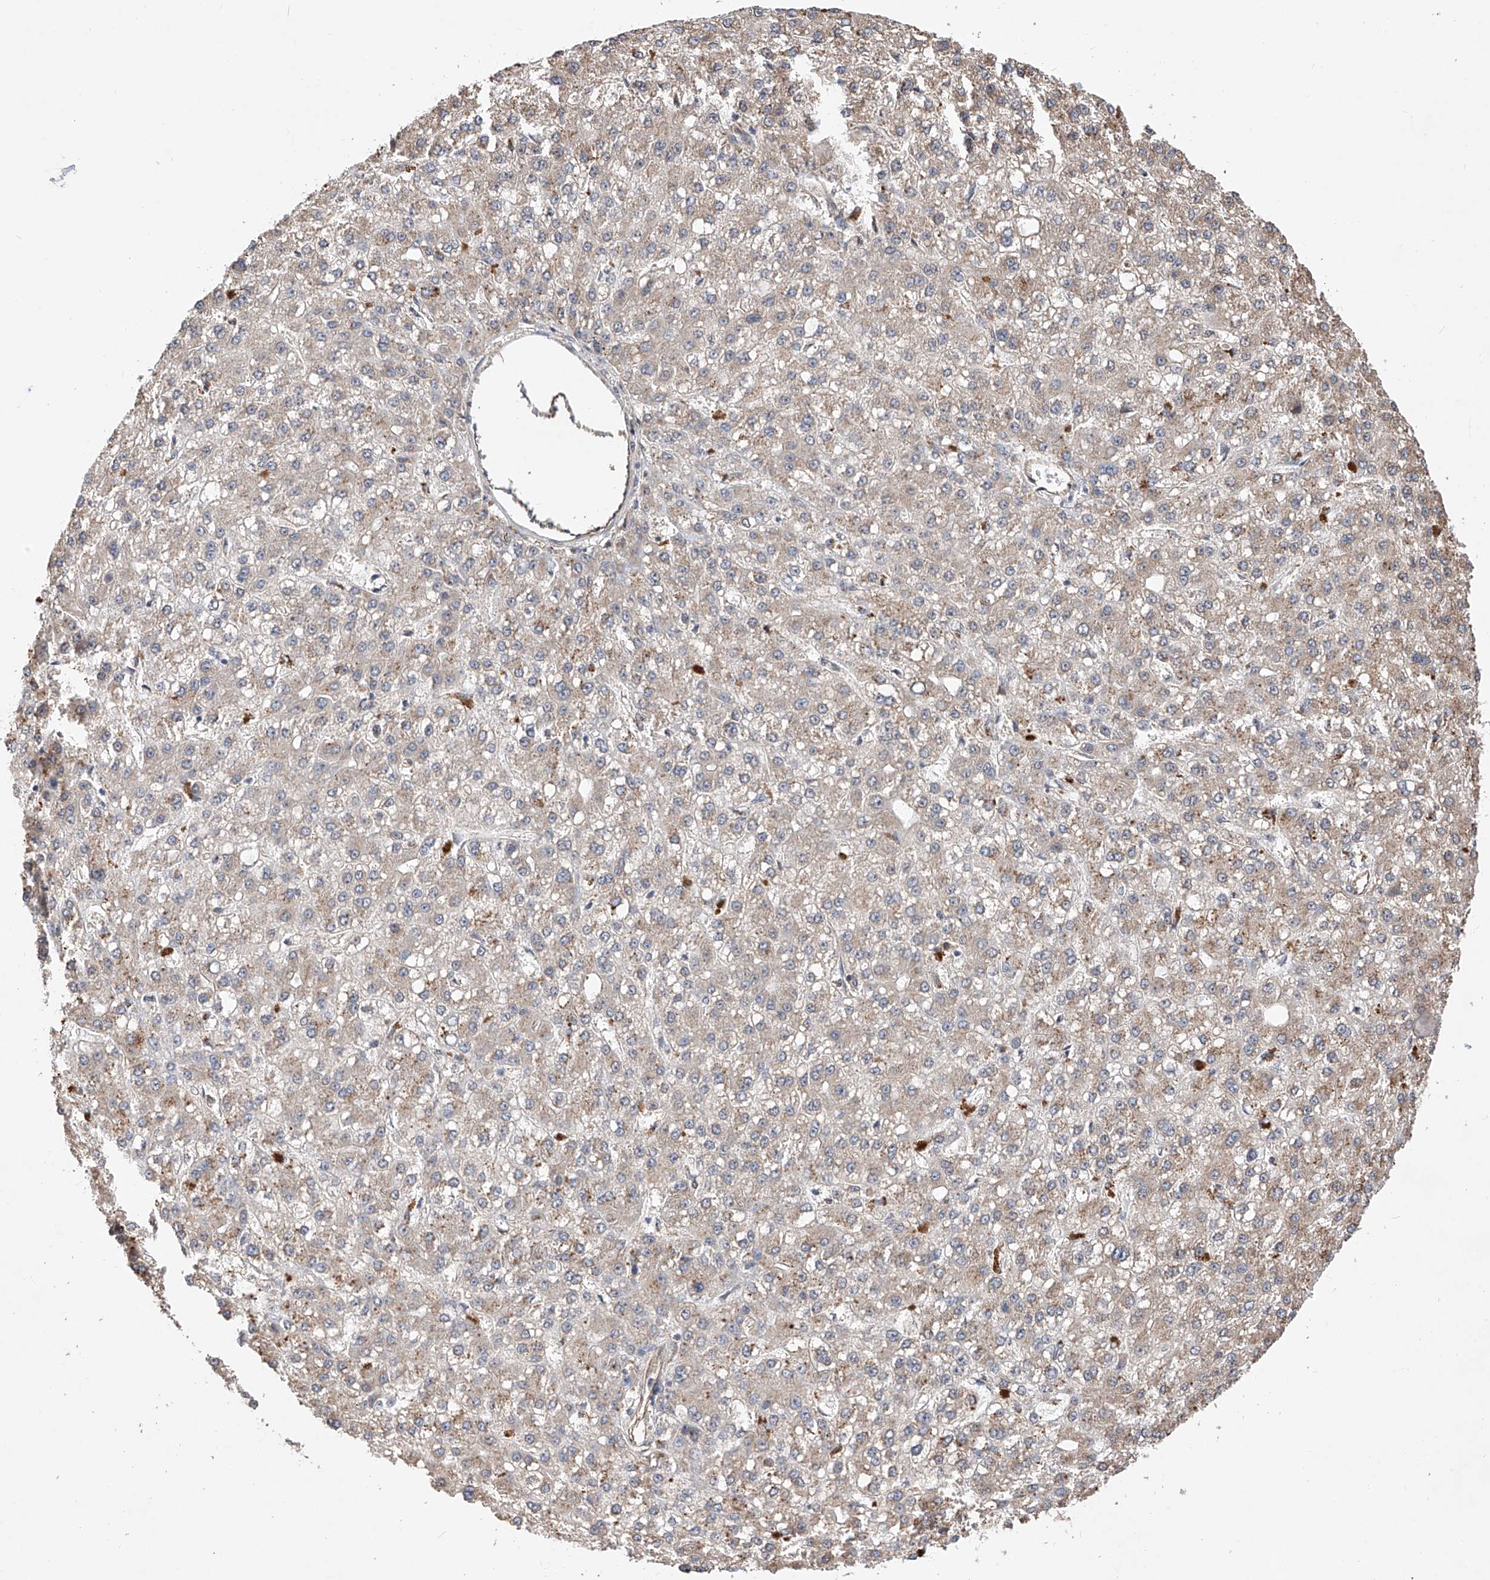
{"staining": {"intensity": "weak", "quantity": "25%-75%", "location": "cytoplasmic/membranous"}, "tissue": "liver cancer", "cell_type": "Tumor cells", "image_type": "cancer", "snomed": [{"axis": "morphology", "description": "Carcinoma, Hepatocellular, NOS"}, {"axis": "topography", "description": "Liver"}], "caption": "IHC (DAB) staining of liver hepatocellular carcinoma shows weak cytoplasmic/membranous protein staining in approximately 25%-75% of tumor cells.", "gene": "RILPL2", "patient": {"sex": "male", "age": 67}}